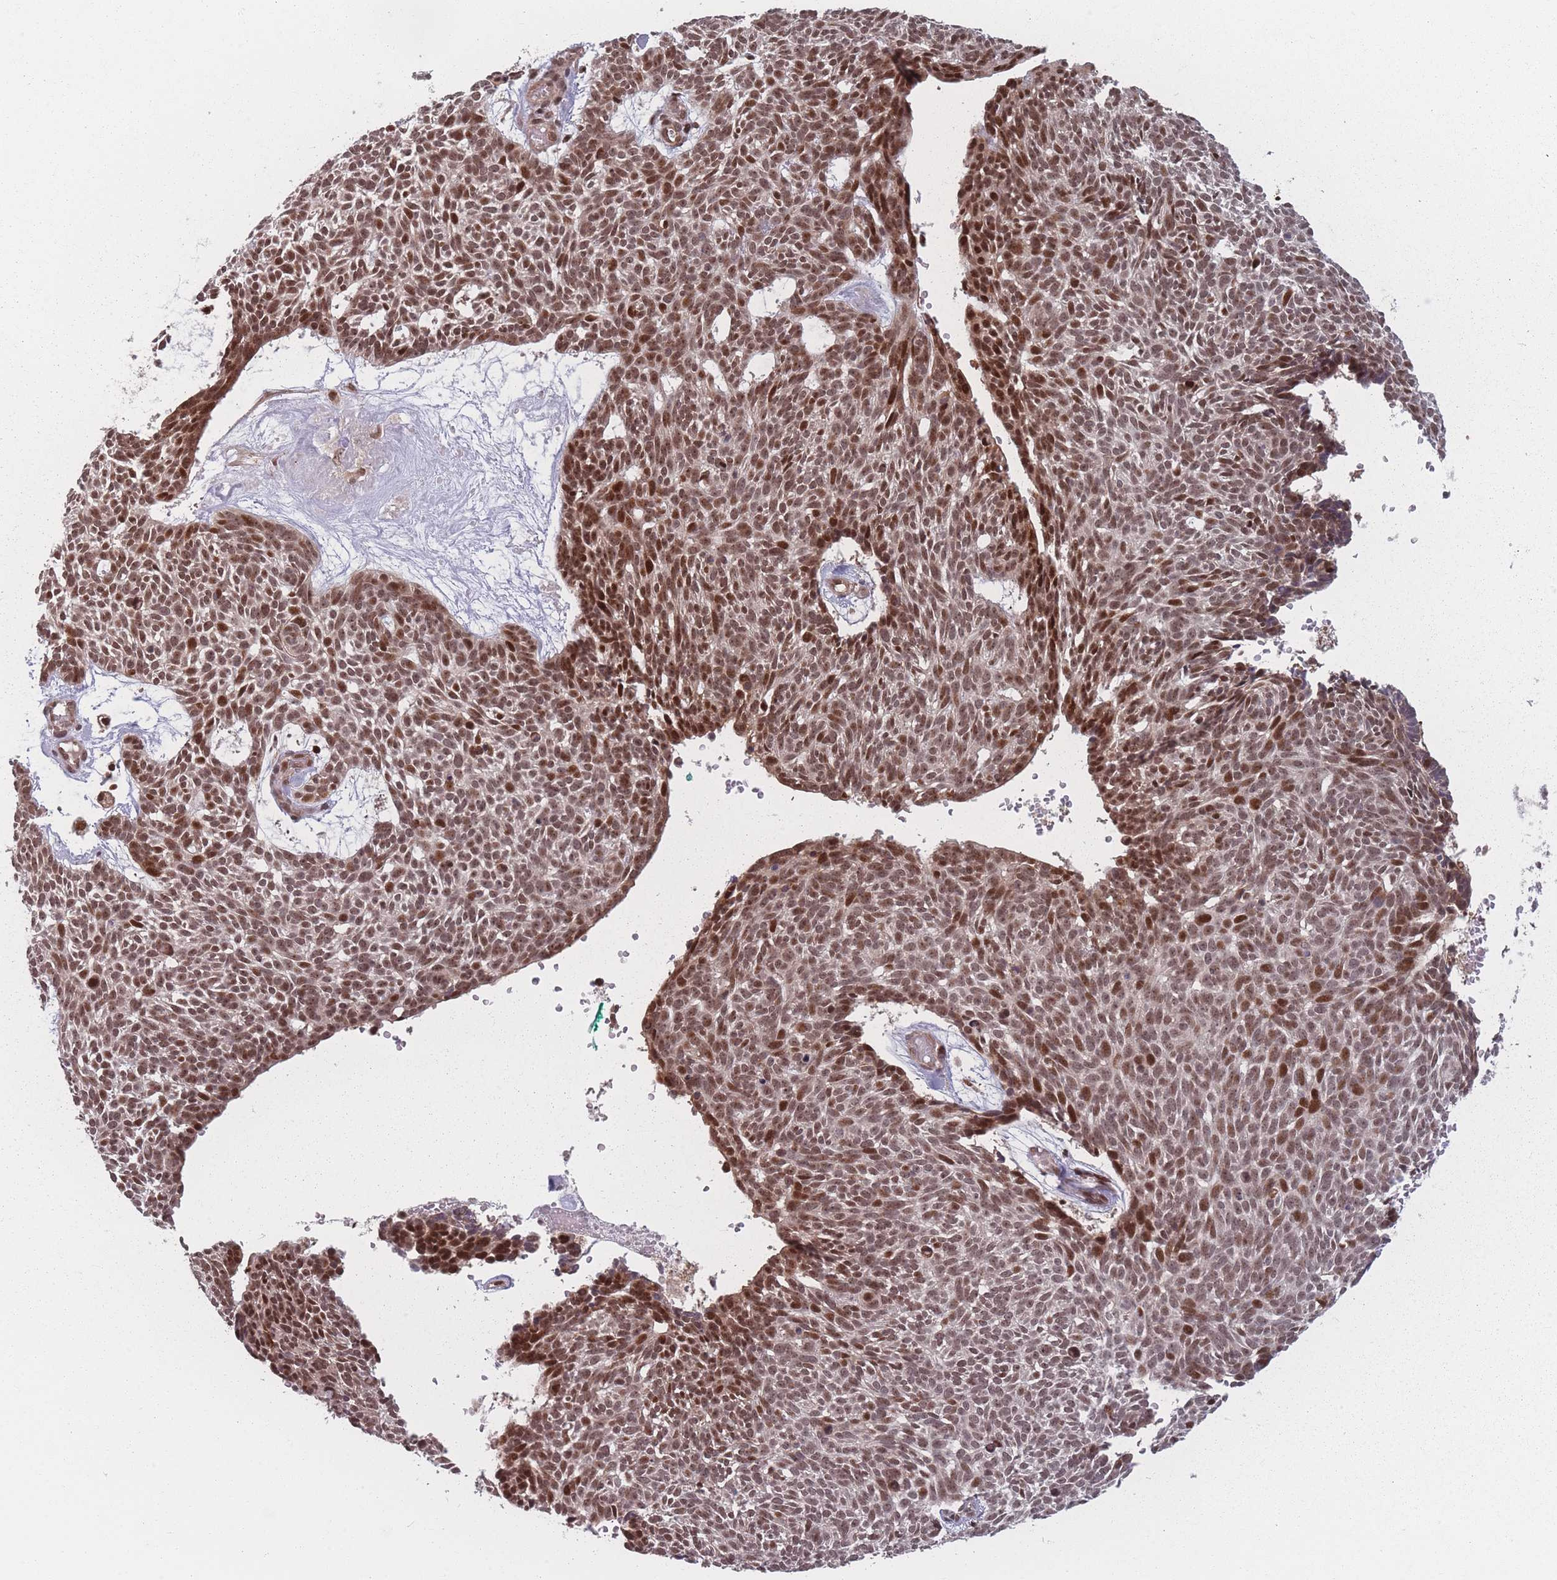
{"staining": {"intensity": "moderate", "quantity": ">75%", "location": "nuclear"}, "tissue": "skin cancer", "cell_type": "Tumor cells", "image_type": "cancer", "snomed": [{"axis": "morphology", "description": "Basal cell carcinoma"}, {"axis": "topography", "description": "Skin"}], "caption": "Basal cell carcinoma (skin) stained for a protein (brown) shows moderate nuclear positive expression in approximately >75% of tumor cells.", "gene": "WDR55", "patient": {"sex": "male", "age": 61}}